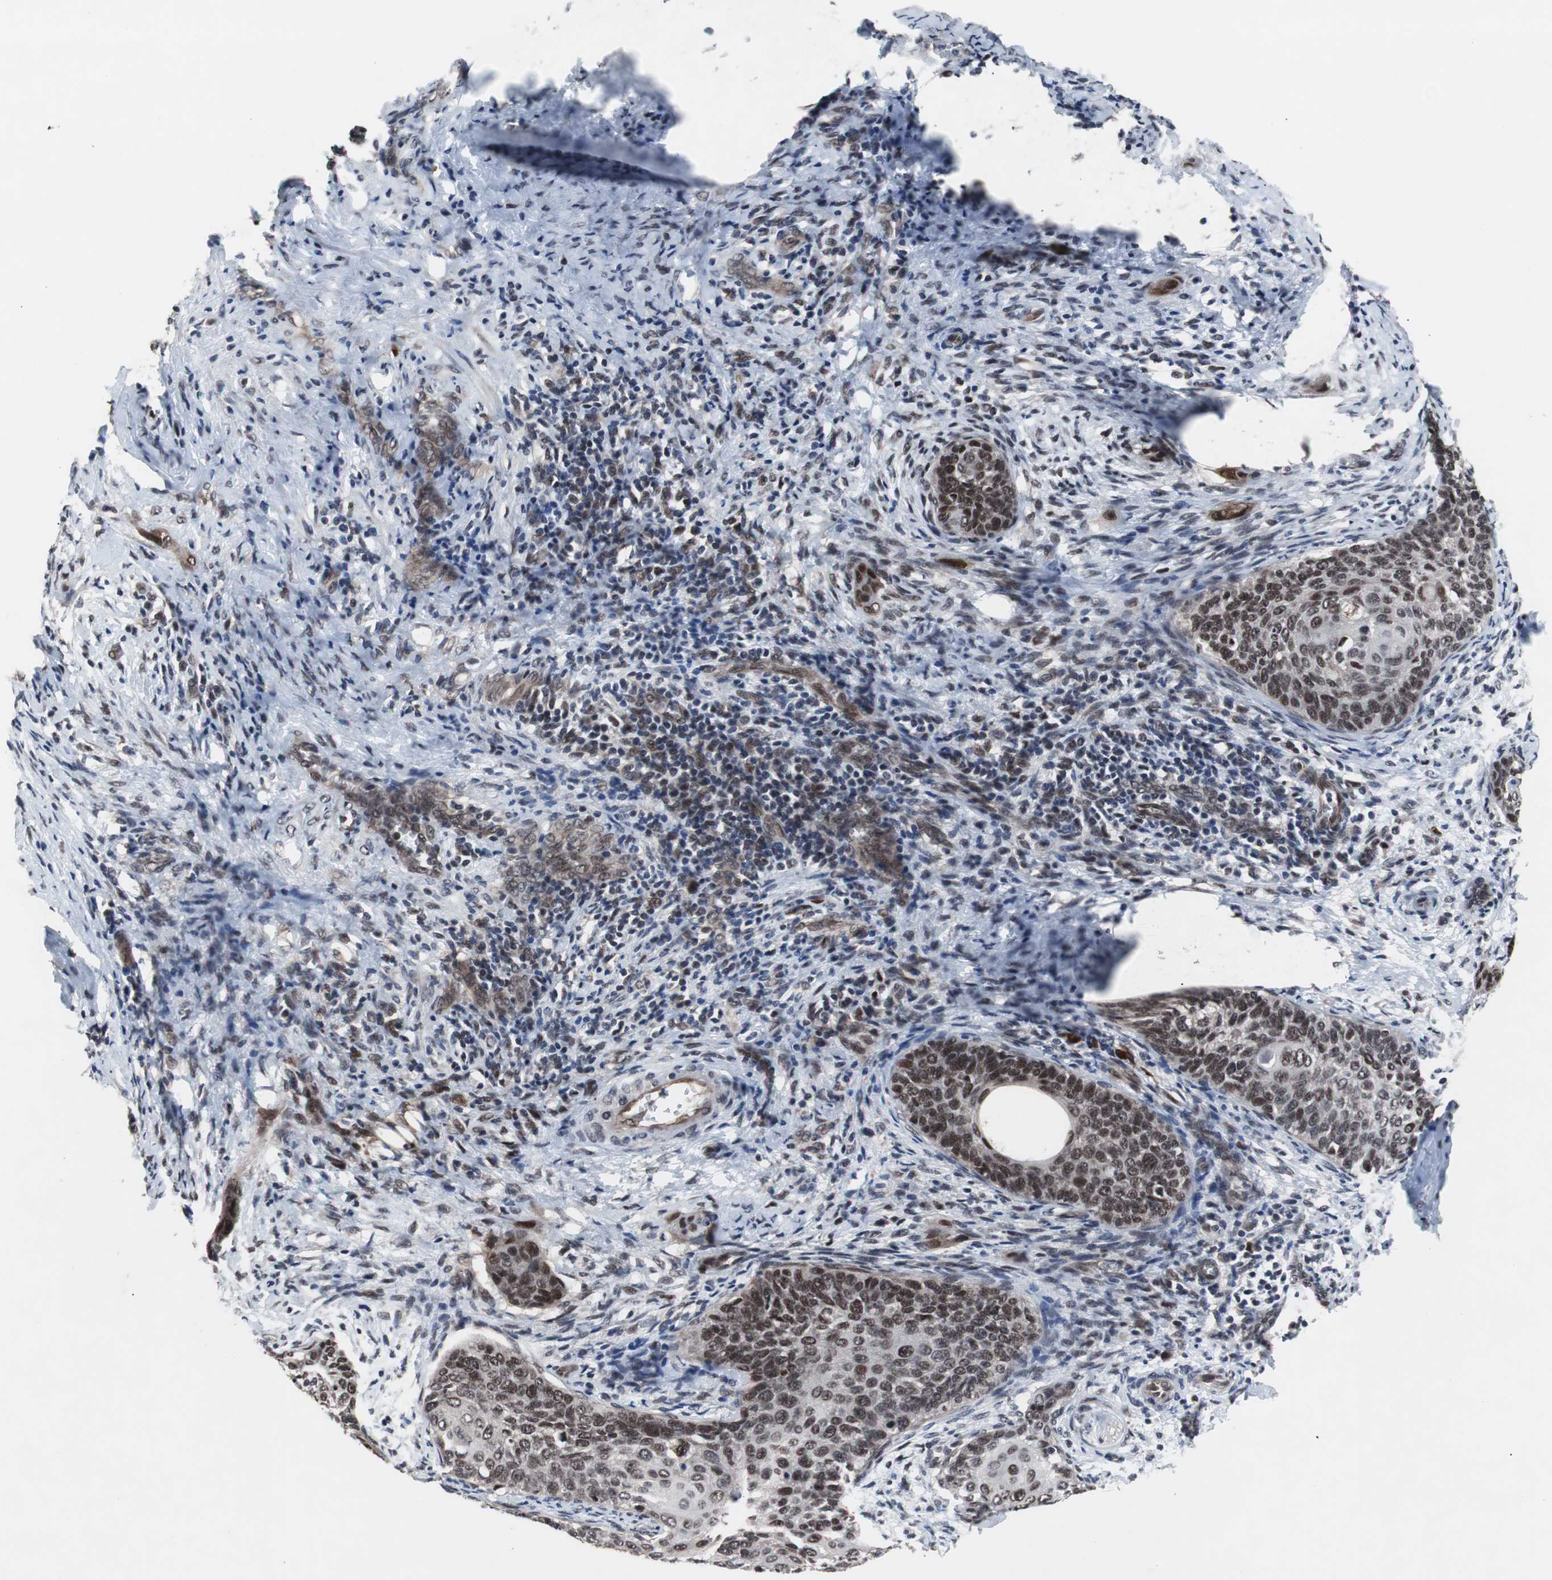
{"staining": {"intensity": "moderate", "quantity": ">75%", "location": "nuclear"}, "tissue": "cervical cancer", "cell_type": "Tumor cells", "image_type": "cancer", "snomed": [{"axis": "morphology", "description": "Squamous cell carcinoma, NOS"}, {"axis": "topography", "description": "Cervix"}], "caption": "Immunohistochemical staining of cervical cancer (squamous cell carcinoma) shows medium levels of moderate nuclear expression in about >75% of tumor cells.", "gene": "GTF2F2", "patient": {"sex": "female", "age": 33}}